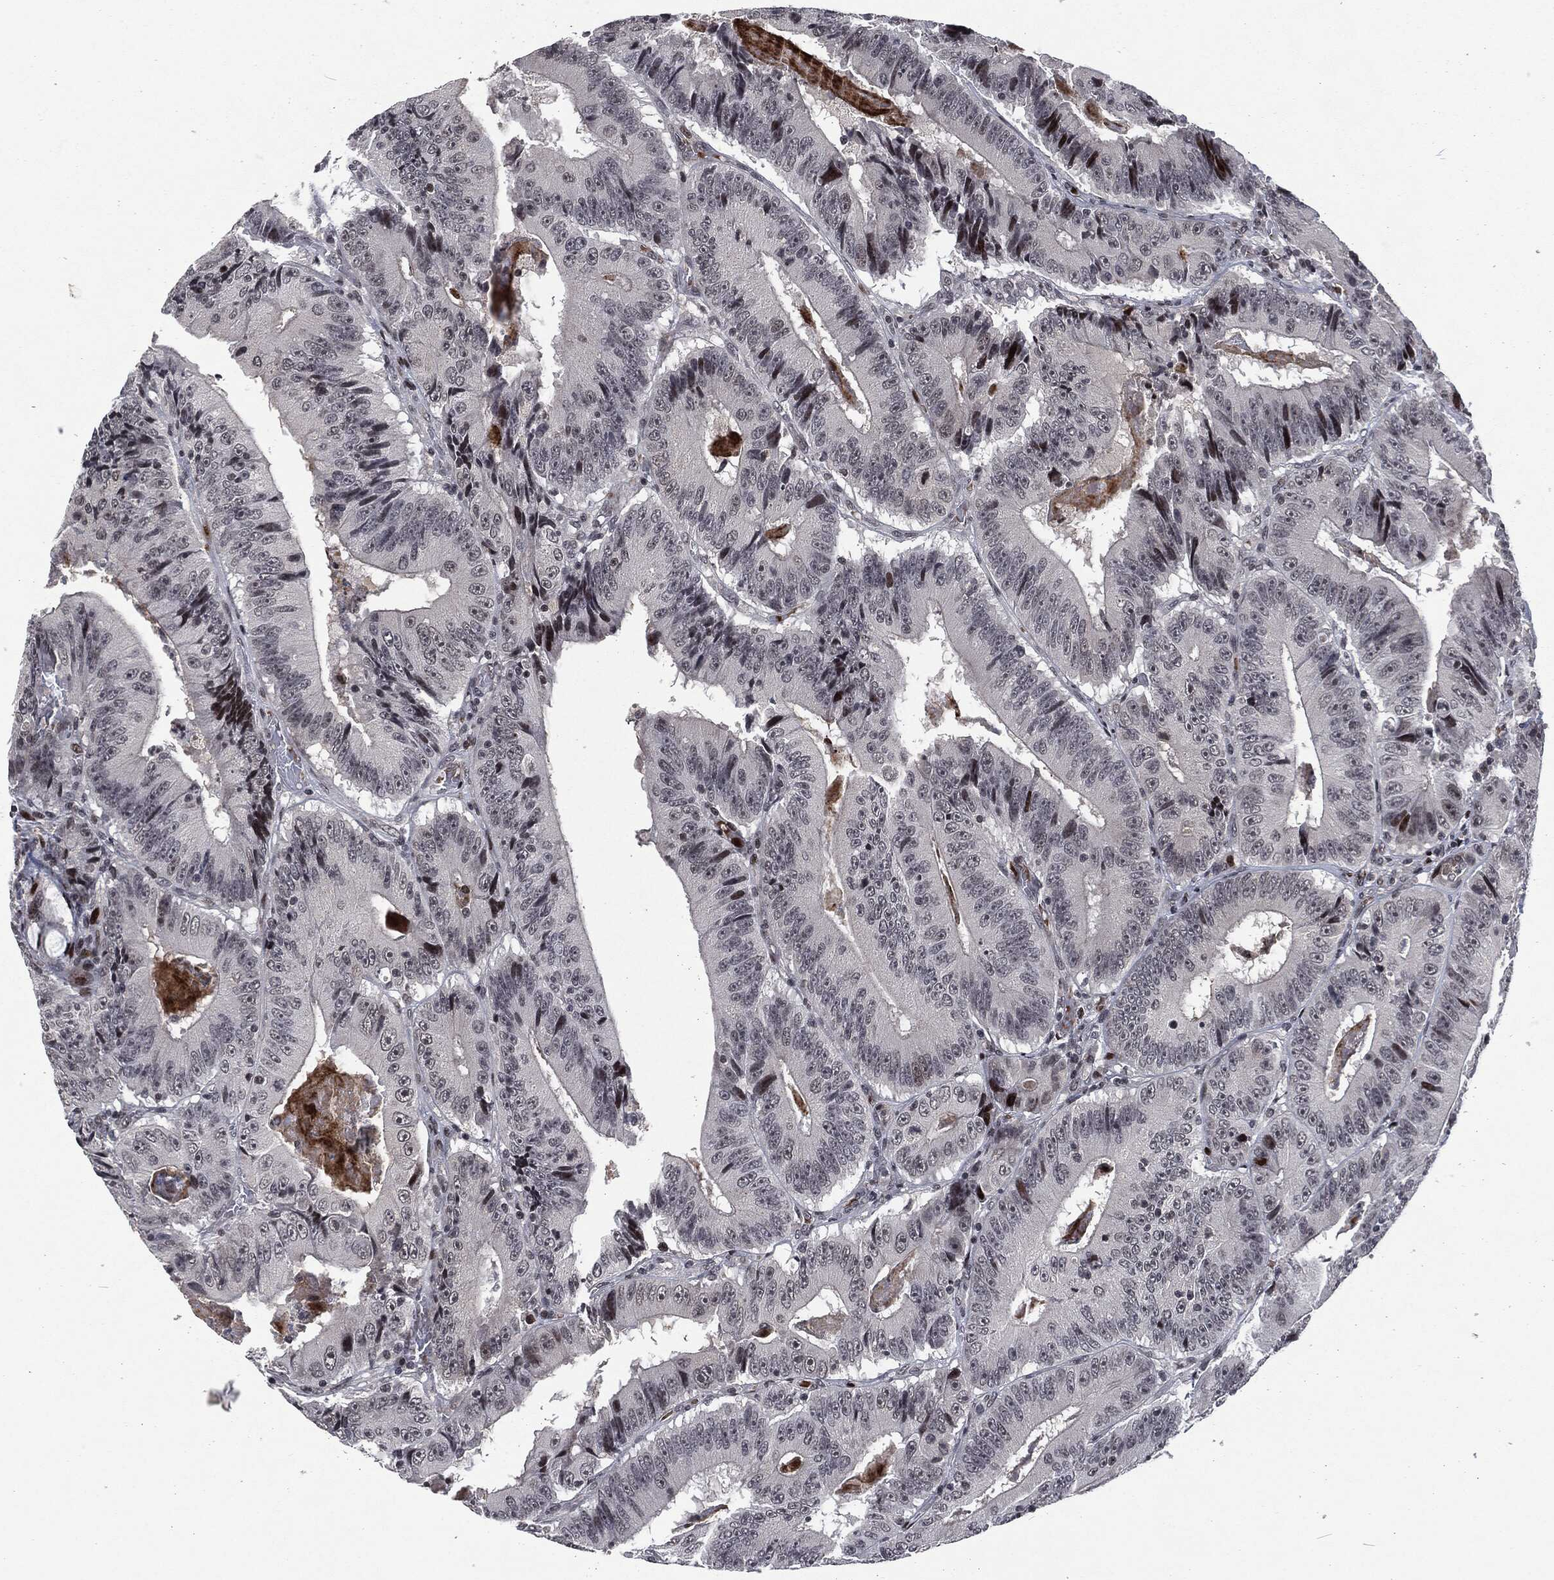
{"staining": {"intensity": "strong", "quantity": "<25%", "location": "nuclear"}, "tissue": "colorectal cancer", "cell_type": "Tumor cells", "image_type": "cancer", "snomed": [{"axis": "morphology", "description": "Adenocarcinoma, NOS"}, {"axis": "topography", "description": "Colon"}], "caption": "Adenocarcinoma (colorectal) tissue displays strong nuclear expression in about <25% of tumor cells Using DAB (3,3'-diaminobenzidine) (brown) and hematoxylin (blue) stains, captured at high magnification using brightfield microscopy.", "gene": "EGFR", "patient": {"sex": "female", "age": 86}}